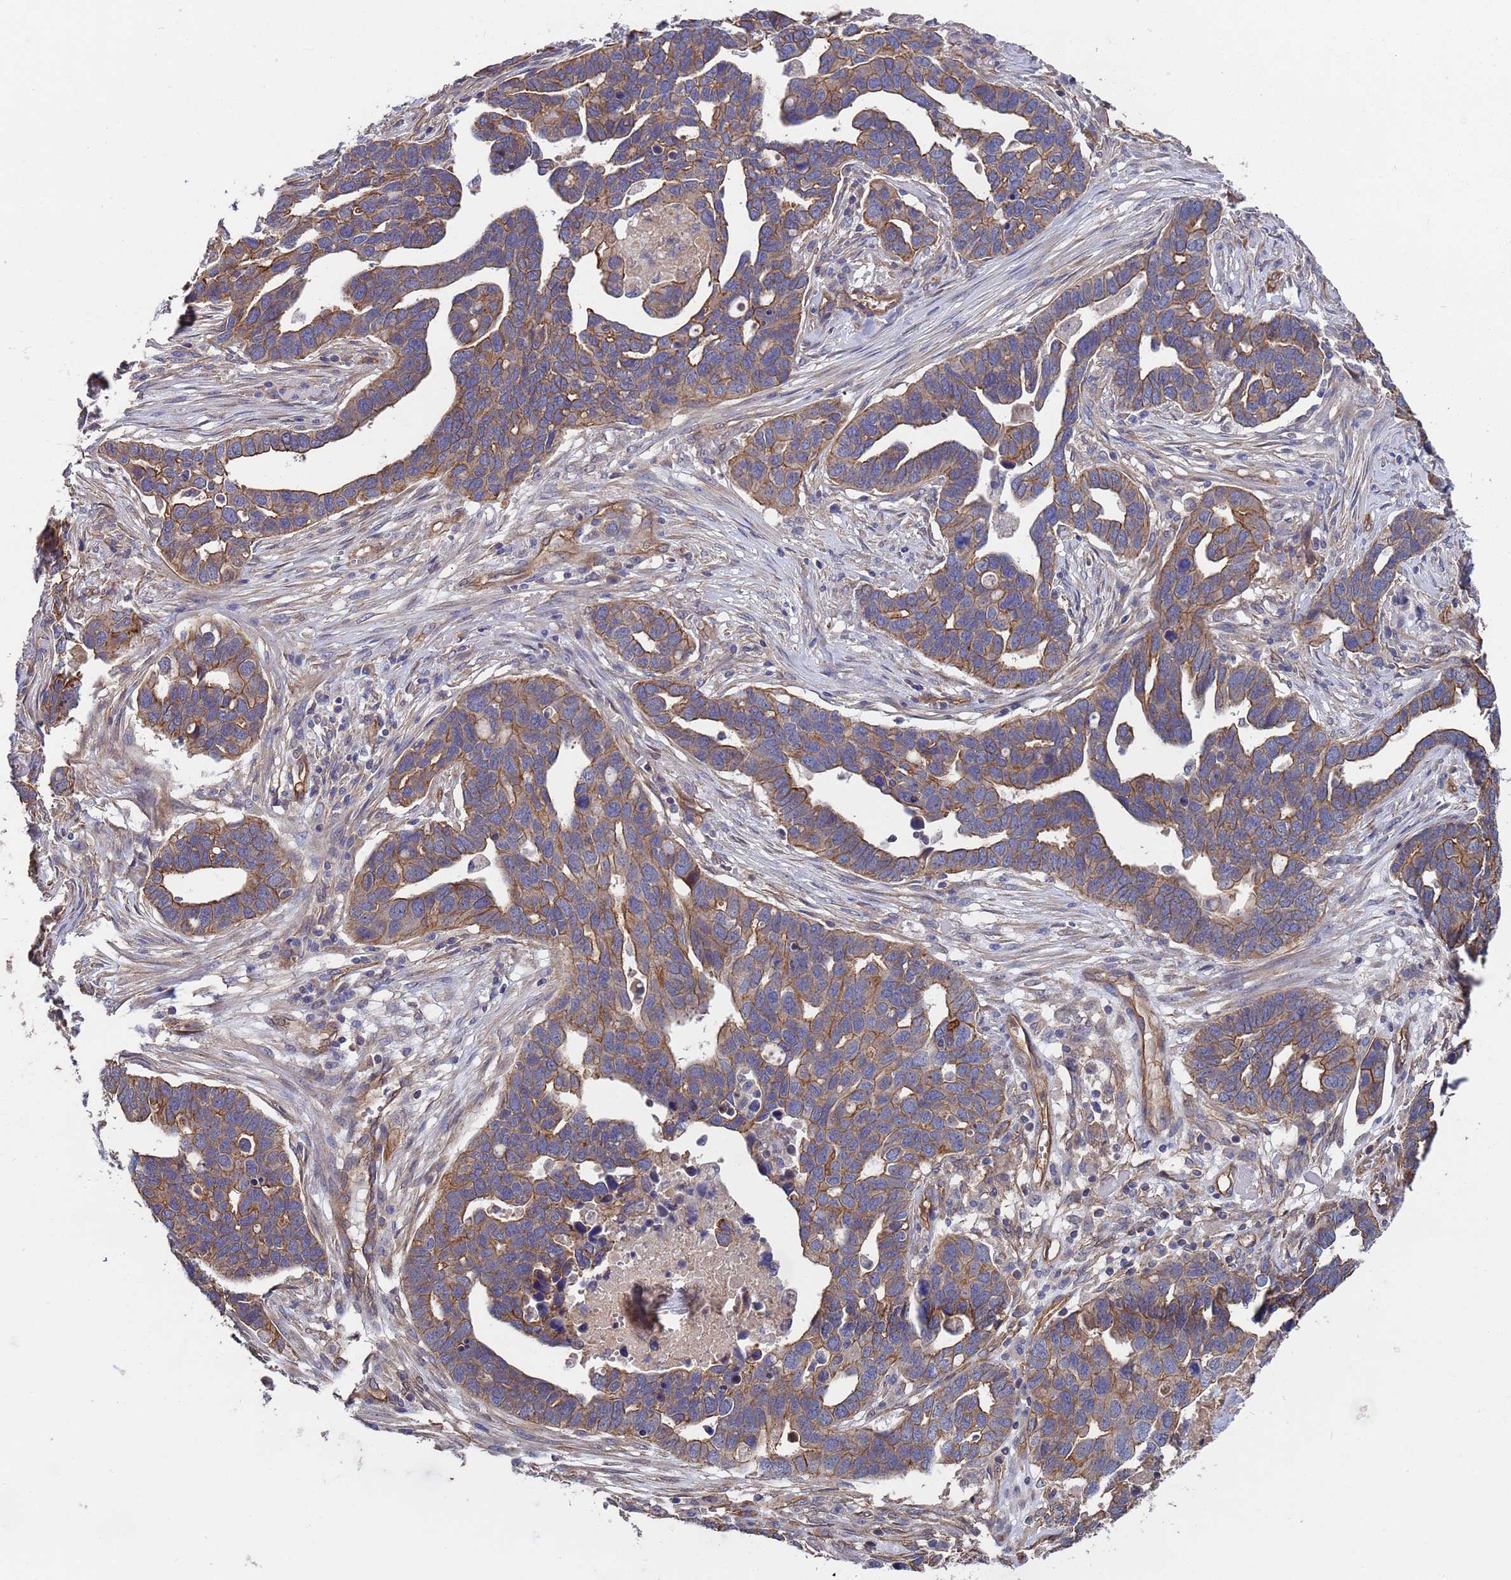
{"staining": {"intensity": "moderate", "quantity": "25%-75%", "location": "cytoplasmic/membranous"}, "tissue": "ovarian cancer", "cell_type": "Tumor cells", "image_type": "cancer", "snomed": [{"axis": "morphology", "description": "Cystadenocarcinoma, serous, NOS"}, {"axis": "topography", "description": "Ovary"}], "caption": "Ovarian cancer (serous cystadenocarcinoma) tissue shows moderate cytoplasmic/membranous staining in approximately 25%-75% of tumor cells, visualized by immunohistochemistry. Nuclei are stained in blue.", "gene": "NDUFAF6", "patient": {"sex": "female", "age": 54}}